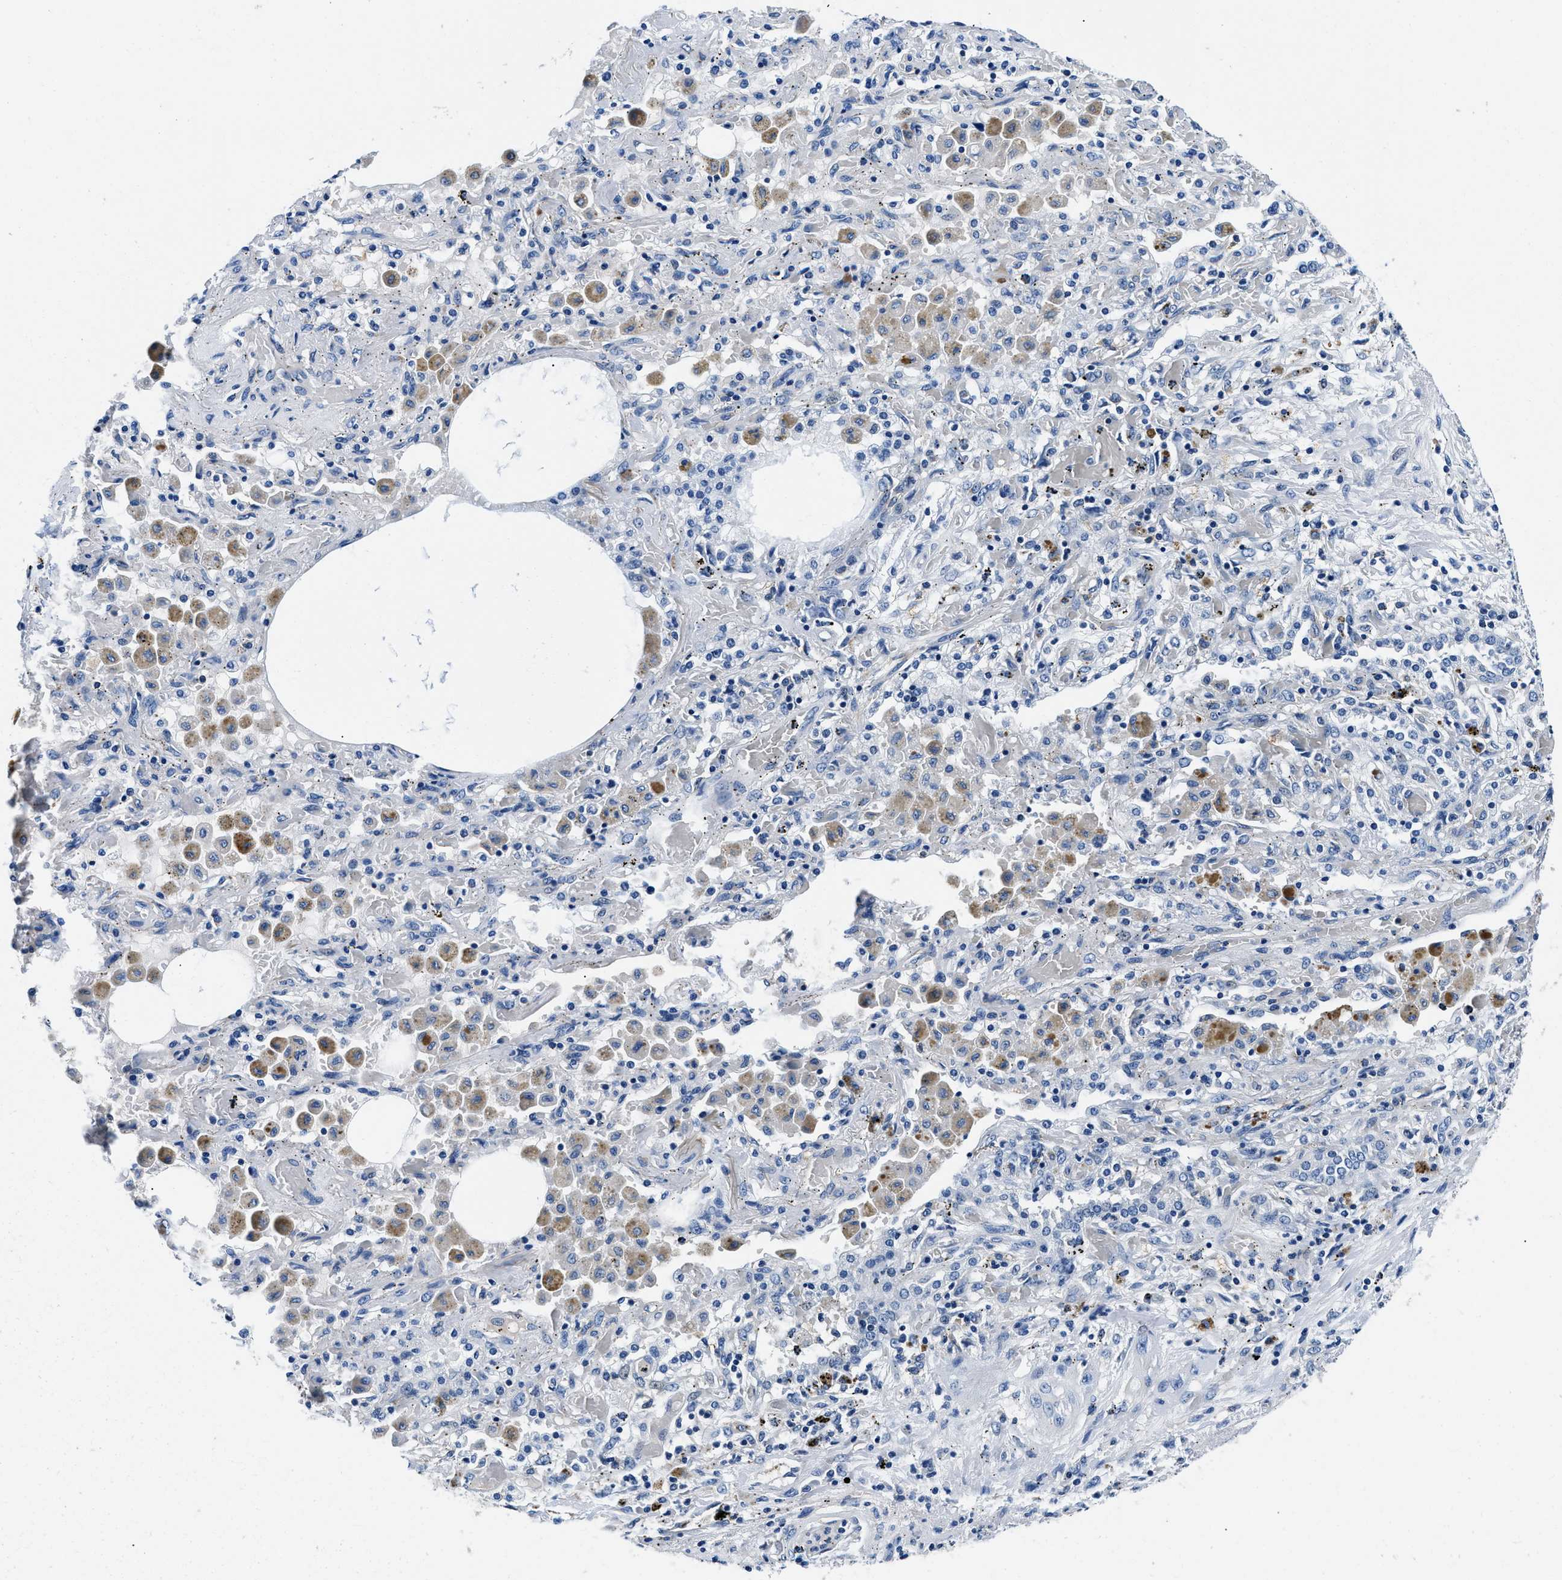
{"staining": {"intensity": "negative", "quantity": "none", "location": "none"}, "tissue": "lung cancer", "cell_type": "Tumor cells", "image_type": "cancer", "snomed": [{"axis": "morphology", "description": "Squamous cell carcinoma, NOS"}, {"axis": "topography", "description": "Lung"}], "caption": "IHC of human lung squamous cell carcinoma reveals no expression in tumor cells.", "gene": "ZFAND3", "patient": {"sex": "female", "age": 47}}